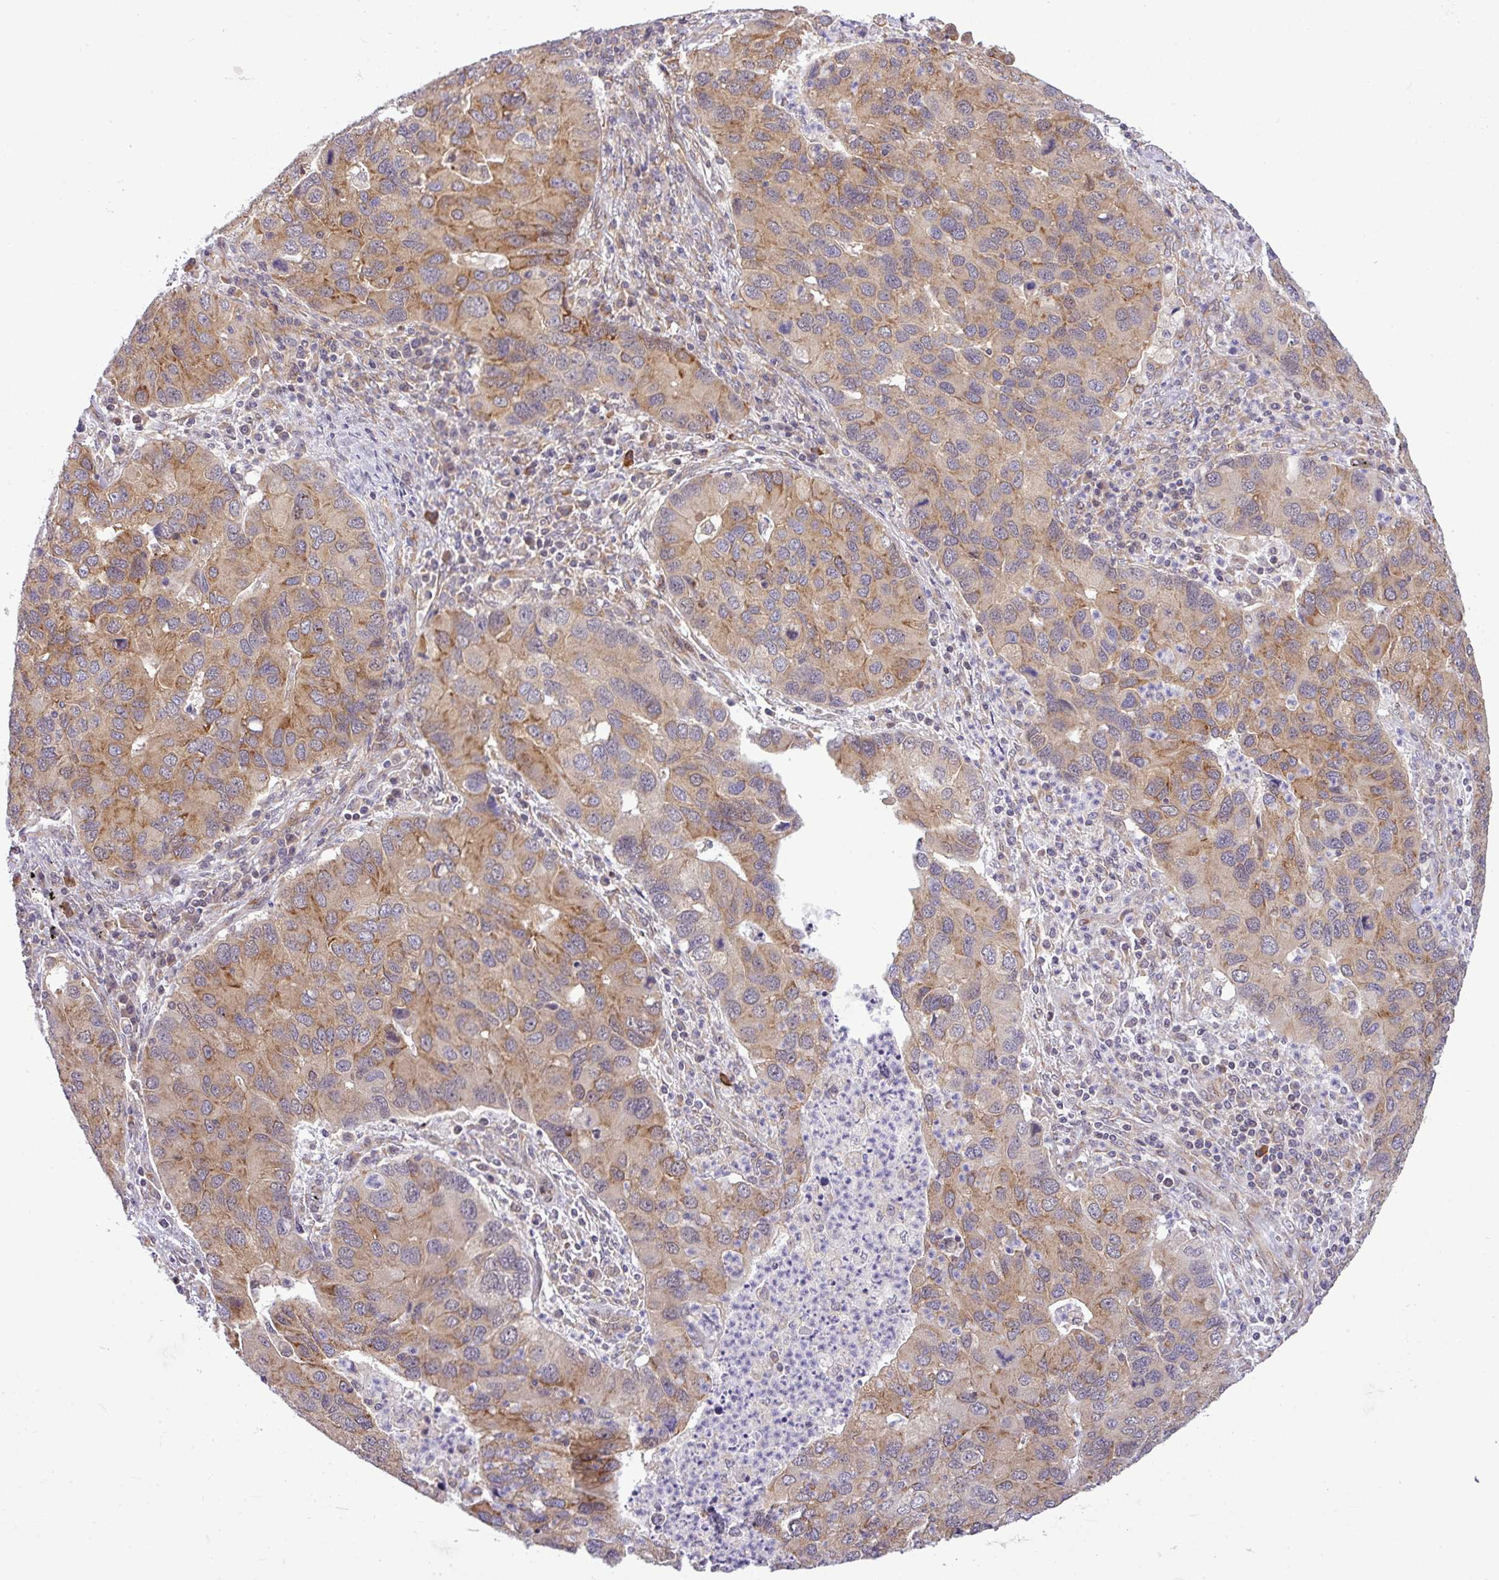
{"staining": {"intensity": "moderate", "quantity": "25%-75%", "location": "cytoplasmic/membranous"}, "tissue": "lung cancer", "cell_type": "Tumor cells", "image_type": "cancer", "snomed": [{"axis": "morphology", "description": "Aneuploidy"}, {"axis": "morphology", "description": "Adenocarcinoma, NOS"}, {"axis": "topography", "description": "Lymph node"}, {"axis": "topography", "description": "Lung"}], "caption": "IHC histopathology image of human adenocarcinoma (lung) stained for a protein (brown), which demonstrates medium levels of moderate cytoplasmic/membranous staining in approximately 25%-75% of tumor cells.", "gene": "FAM222B", "patient": {"sex": "female", "age": 74}}